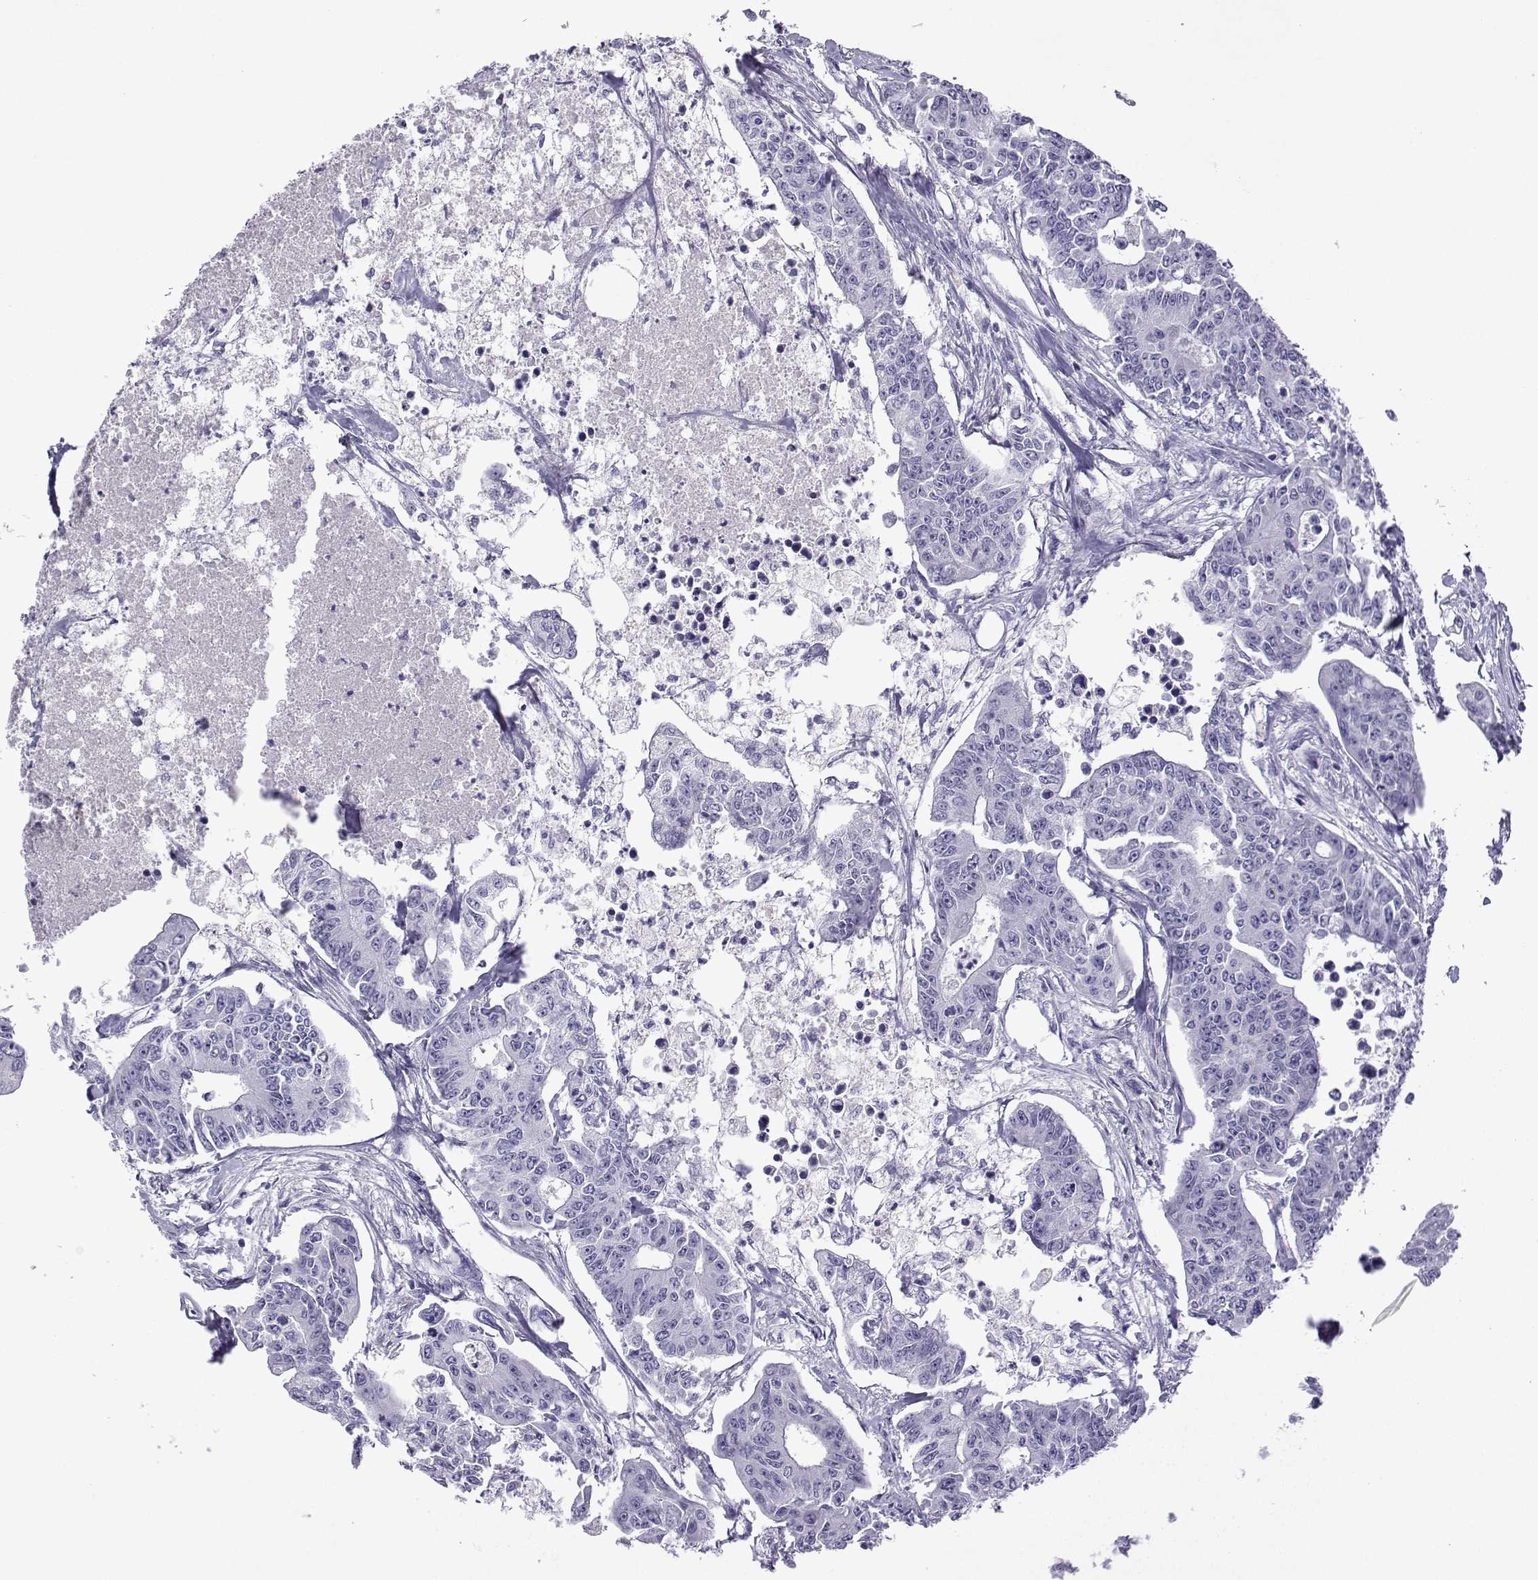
{"staining": {"intensity": "negative", "quantity": "none", "location": "none"}, "tissue": "colorectal cancer", "cell_type": "Tumor cells", "image_type": "cancer", "snomed": [{"axis": "morphology", "description": "Adenocarcinoma, NOS"}, {"axis": "topography", "description": "Colon"}], "caption": "High magnification brightfield microscopy of adenocarcinoma (colorectal) stained with DAB (3,3'-diaminobenzidine) (brown) and counterstained with hematoxylin (blue): tumor cells show no significant staining.", "gene": "TRIM46", "patient": {"sex": "male", "age": 70}}